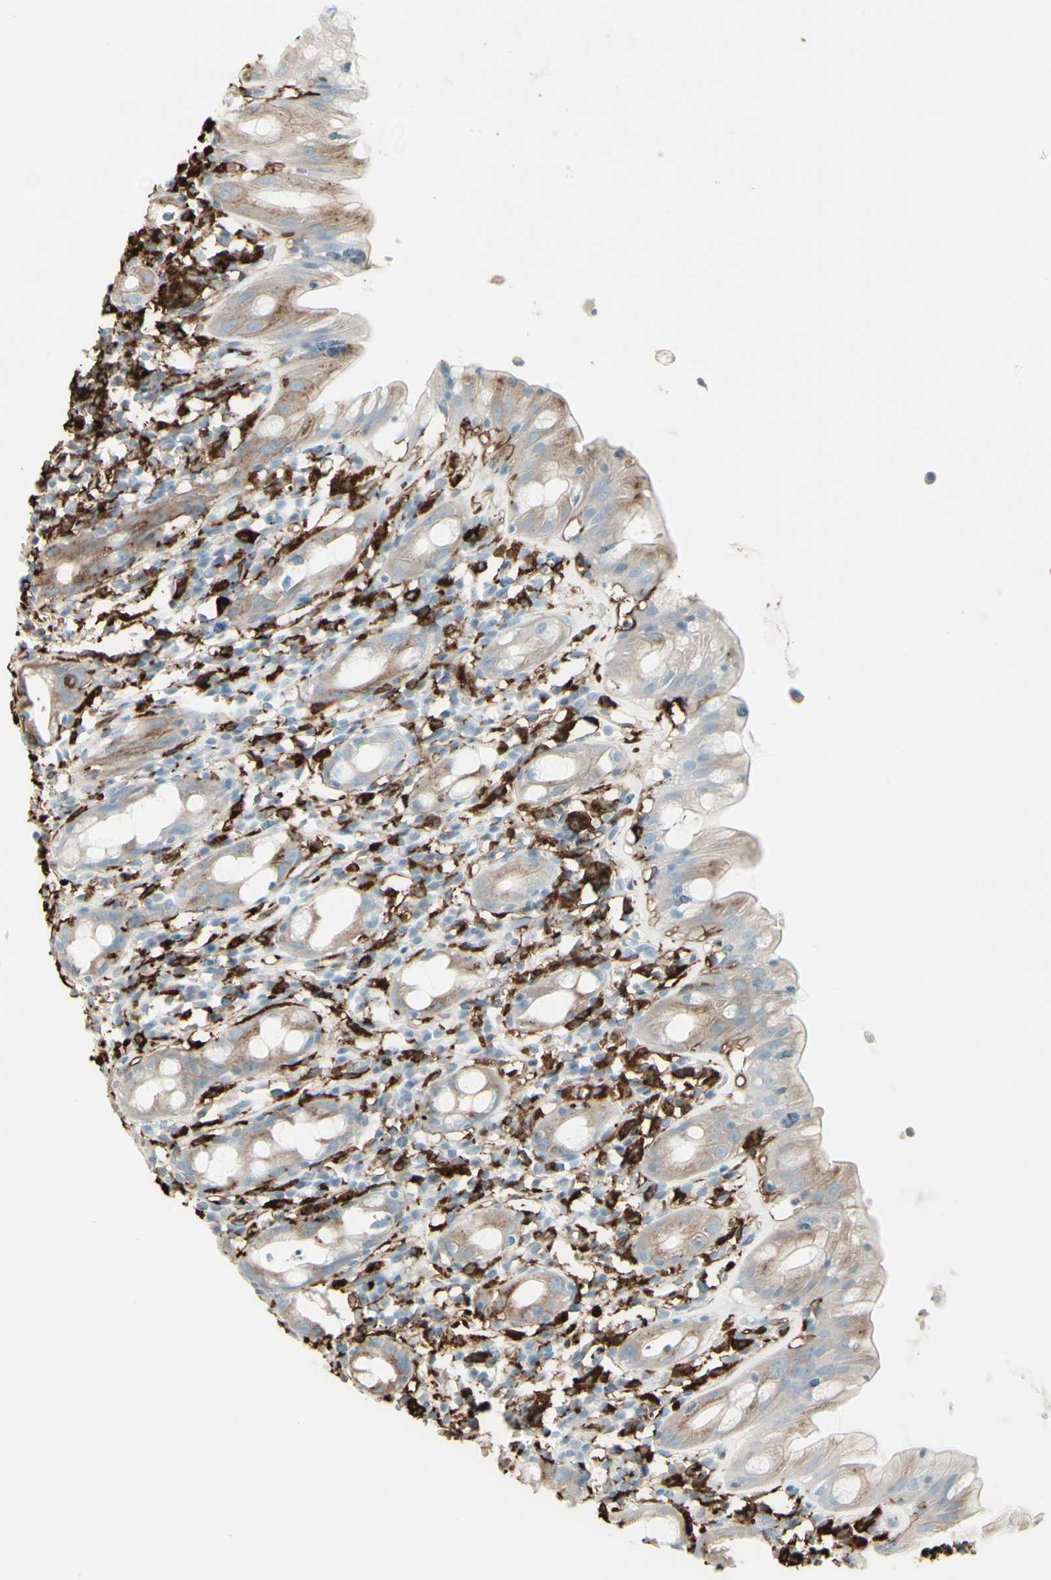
{"staining": {"intensity": "negative", "quantity": "none", "location": "none"}, "tissue": "rectum", "cell_type": "Glandular cells", "image_type": "normal", "snomed": [{"axis": "morphology", "description": "Normal tissue, NOS"}, {"axis": "topography", "description": "Rectum"}], "caption": "Immunohistochemical staining of unremarkable rectum exhibits no significant positivity in glandular cells. The staining is performed using DAB brown chromogen with nuclei counter-stained in using hematoxylin.", "gene": "HLA", "patient": {"sex": "male", "age": 44}}